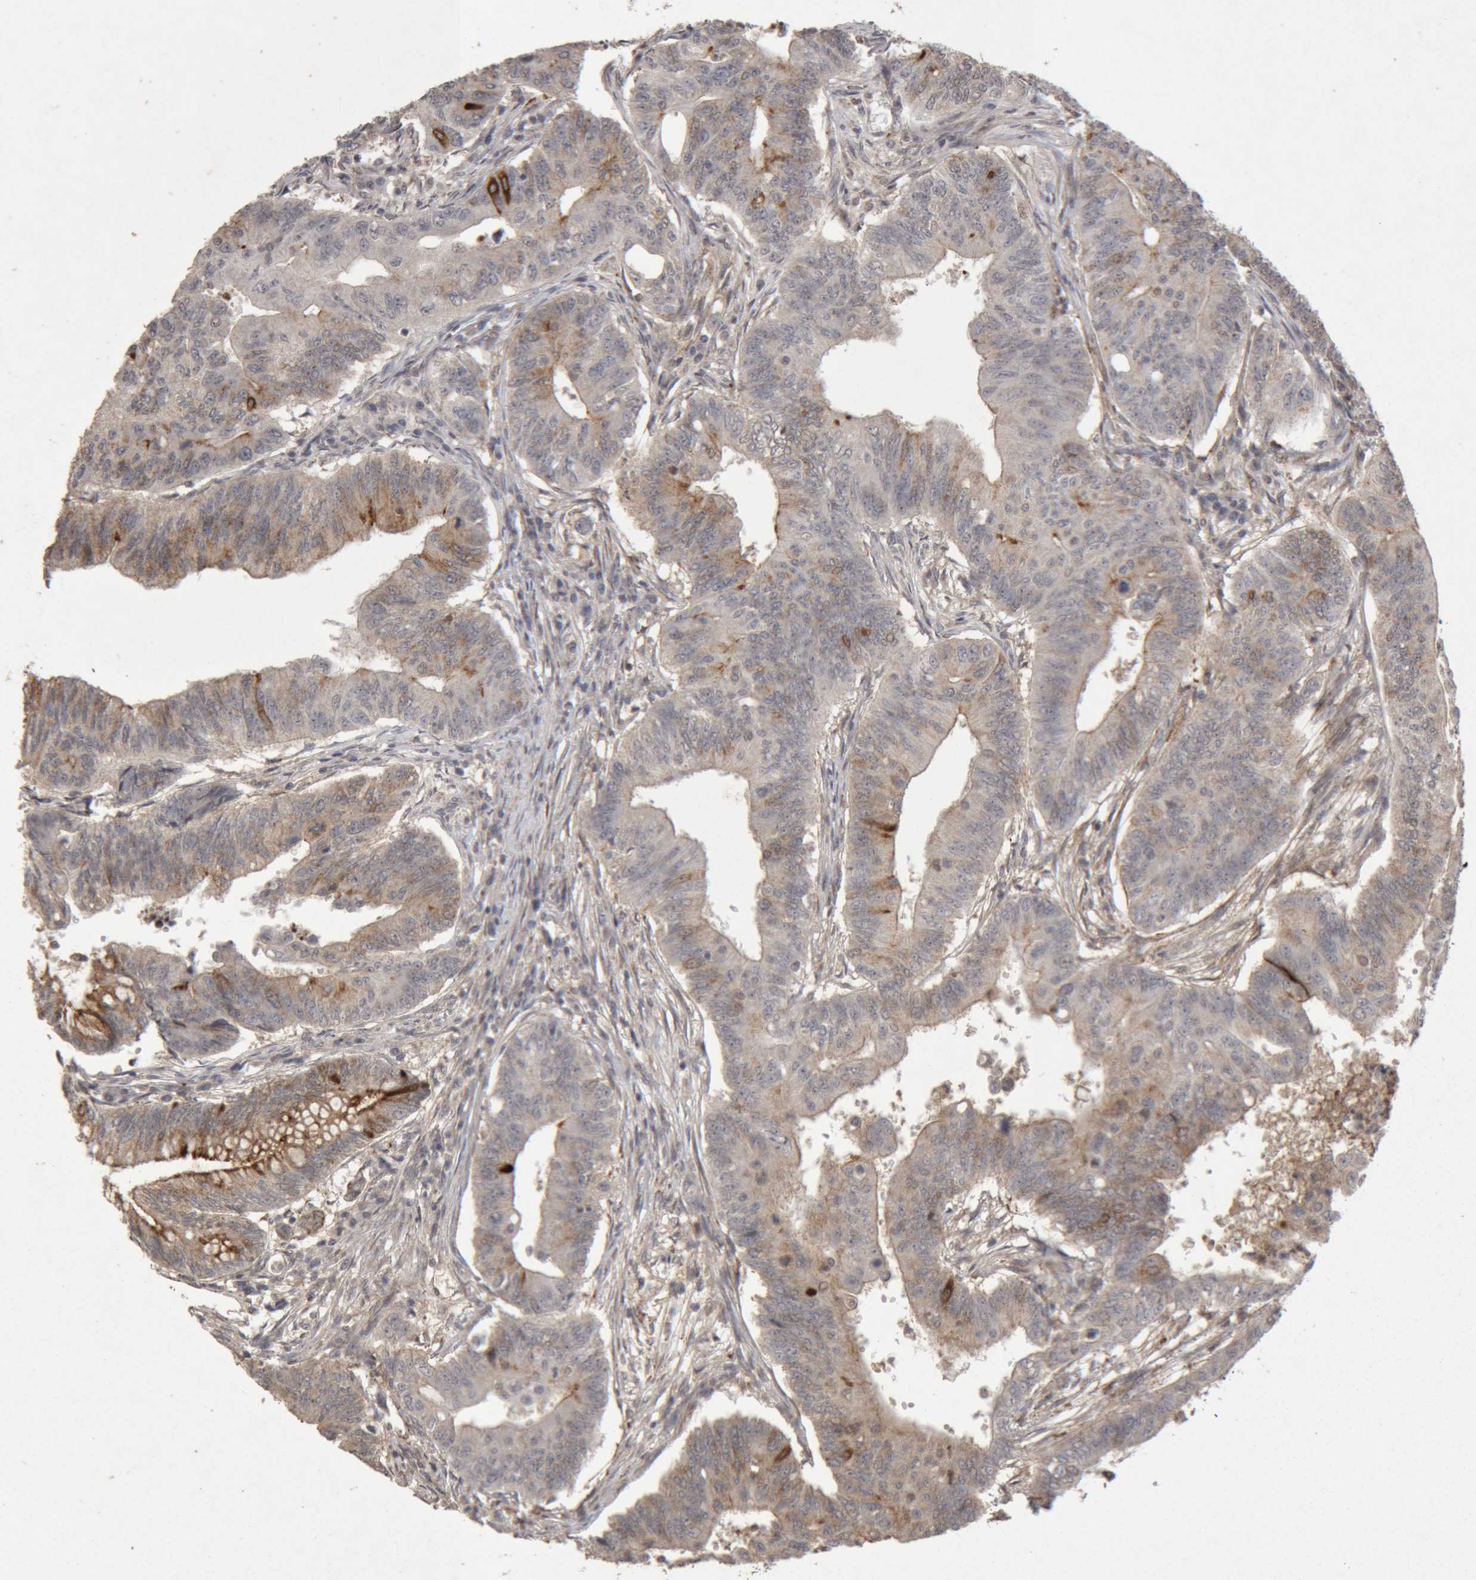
{"staining": {"intensity": "moderate", "quantity": "<25%", "location": "cytoplasmic/membranous"}, "tissue": "colorectal cancer", "cell_type": "Tumor cells", "image_type": "cancer", "snomed": [{"axis": "morphology", "description": "Adenoma, NOS"}, {"axis": "morphology", "description": "Adenocarcinoma, NOS"}, {"axis": "topography", "description": "Colon"}], "caption": "Protein staining of colorectal cancer (adenocarcinoma) tissue reveals moderate cytoplasmic/membranous expression in about <25% of tumor cells.", "gene": "MEP1A", "patient": {"sex": "male", "age": 79}}